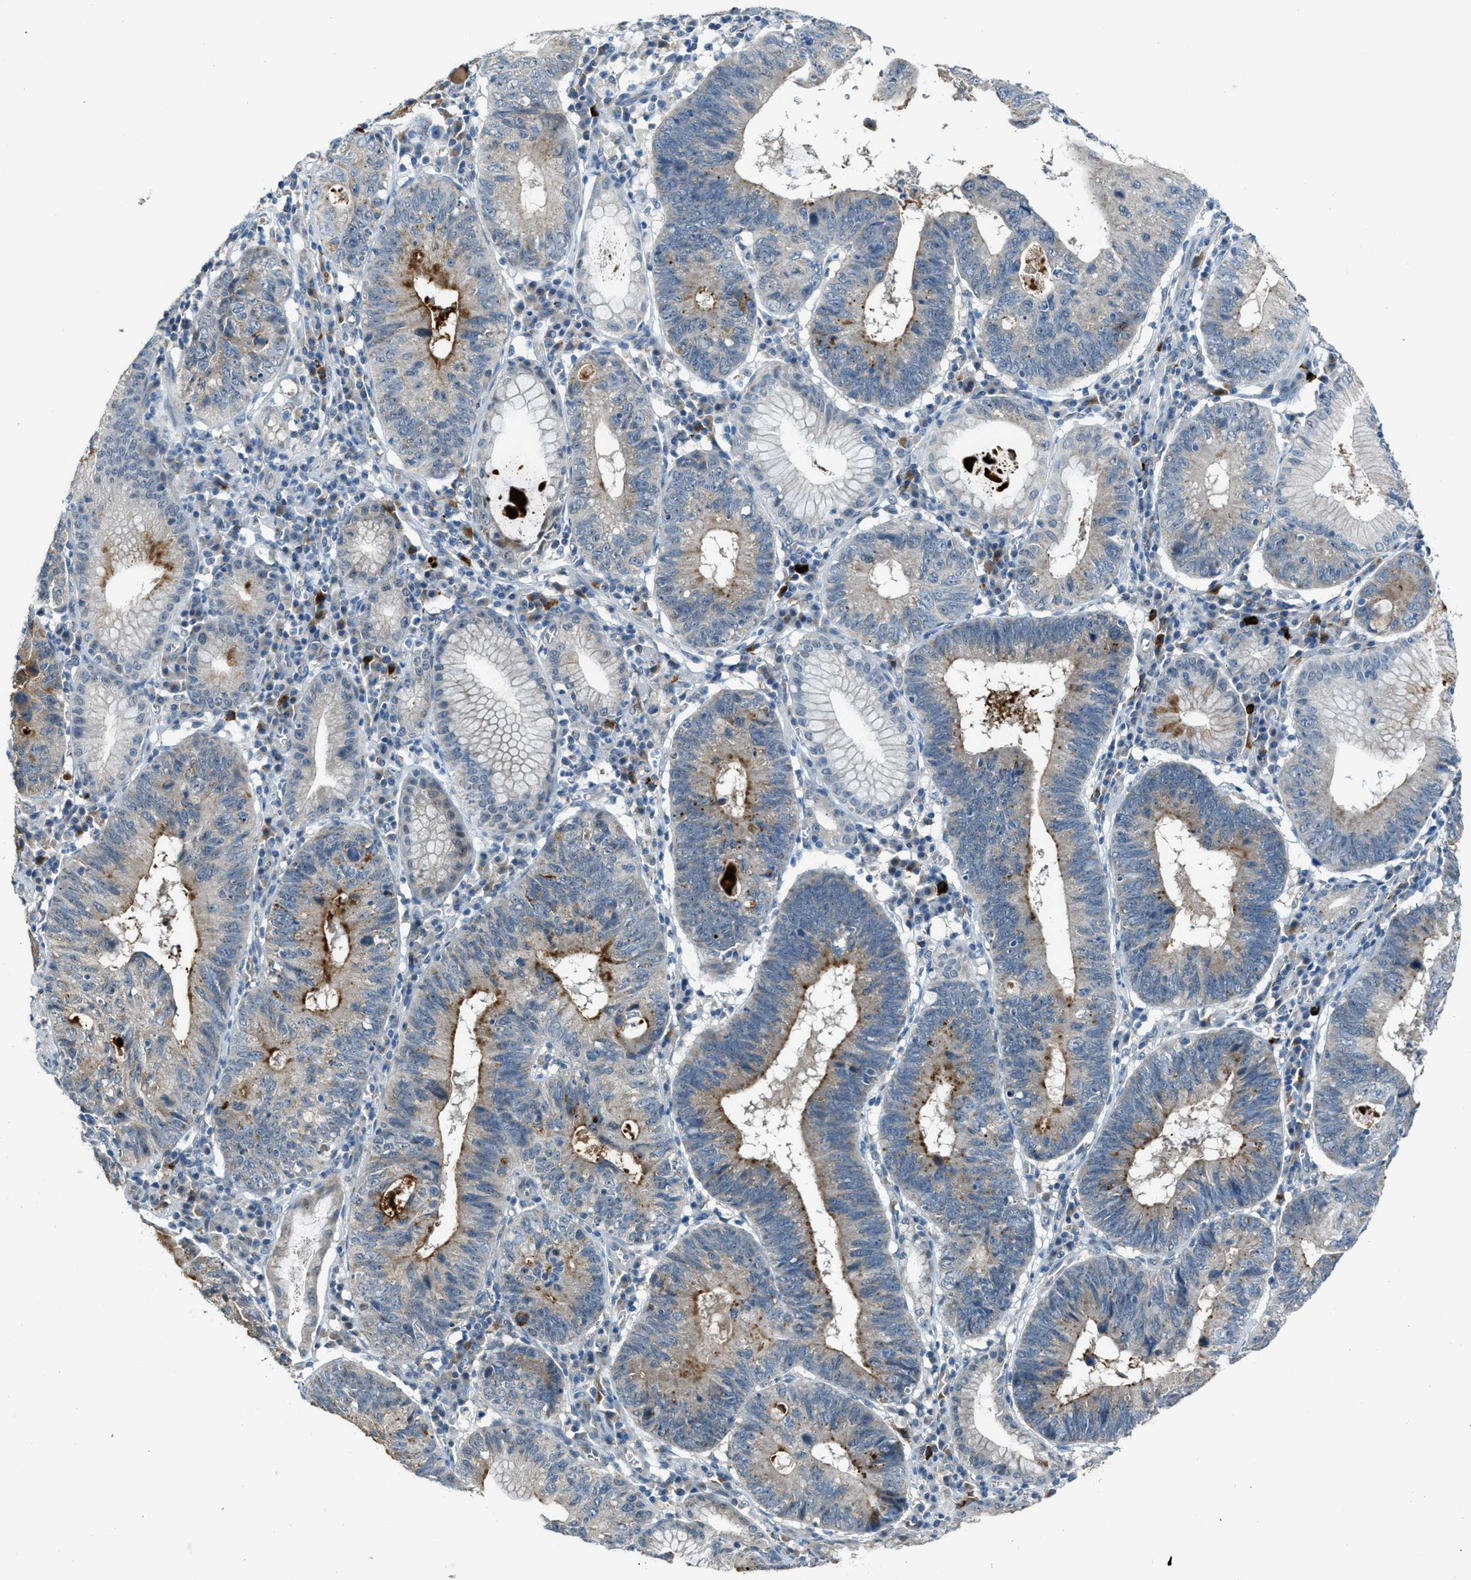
{"staining": {"intensity": "moderate", "quantity": "<25%", "location": "cytoplasmic/membranous"}, "tissue": "stomach cancer", "cell_type": "Tumor cells", "image_type": "cancer", "snomed": [{"axis": "morphology", "description": "Adenocarcinoma, NOS"}, {"axis": "topography", "description": "Stomach"}], "caption": "Human stomach adenocarcinoma stained with a protein marker exhibits moderate staining in tumor cells.", "gene": "CDON", "patient": {"sex": "male", "age": 59}}